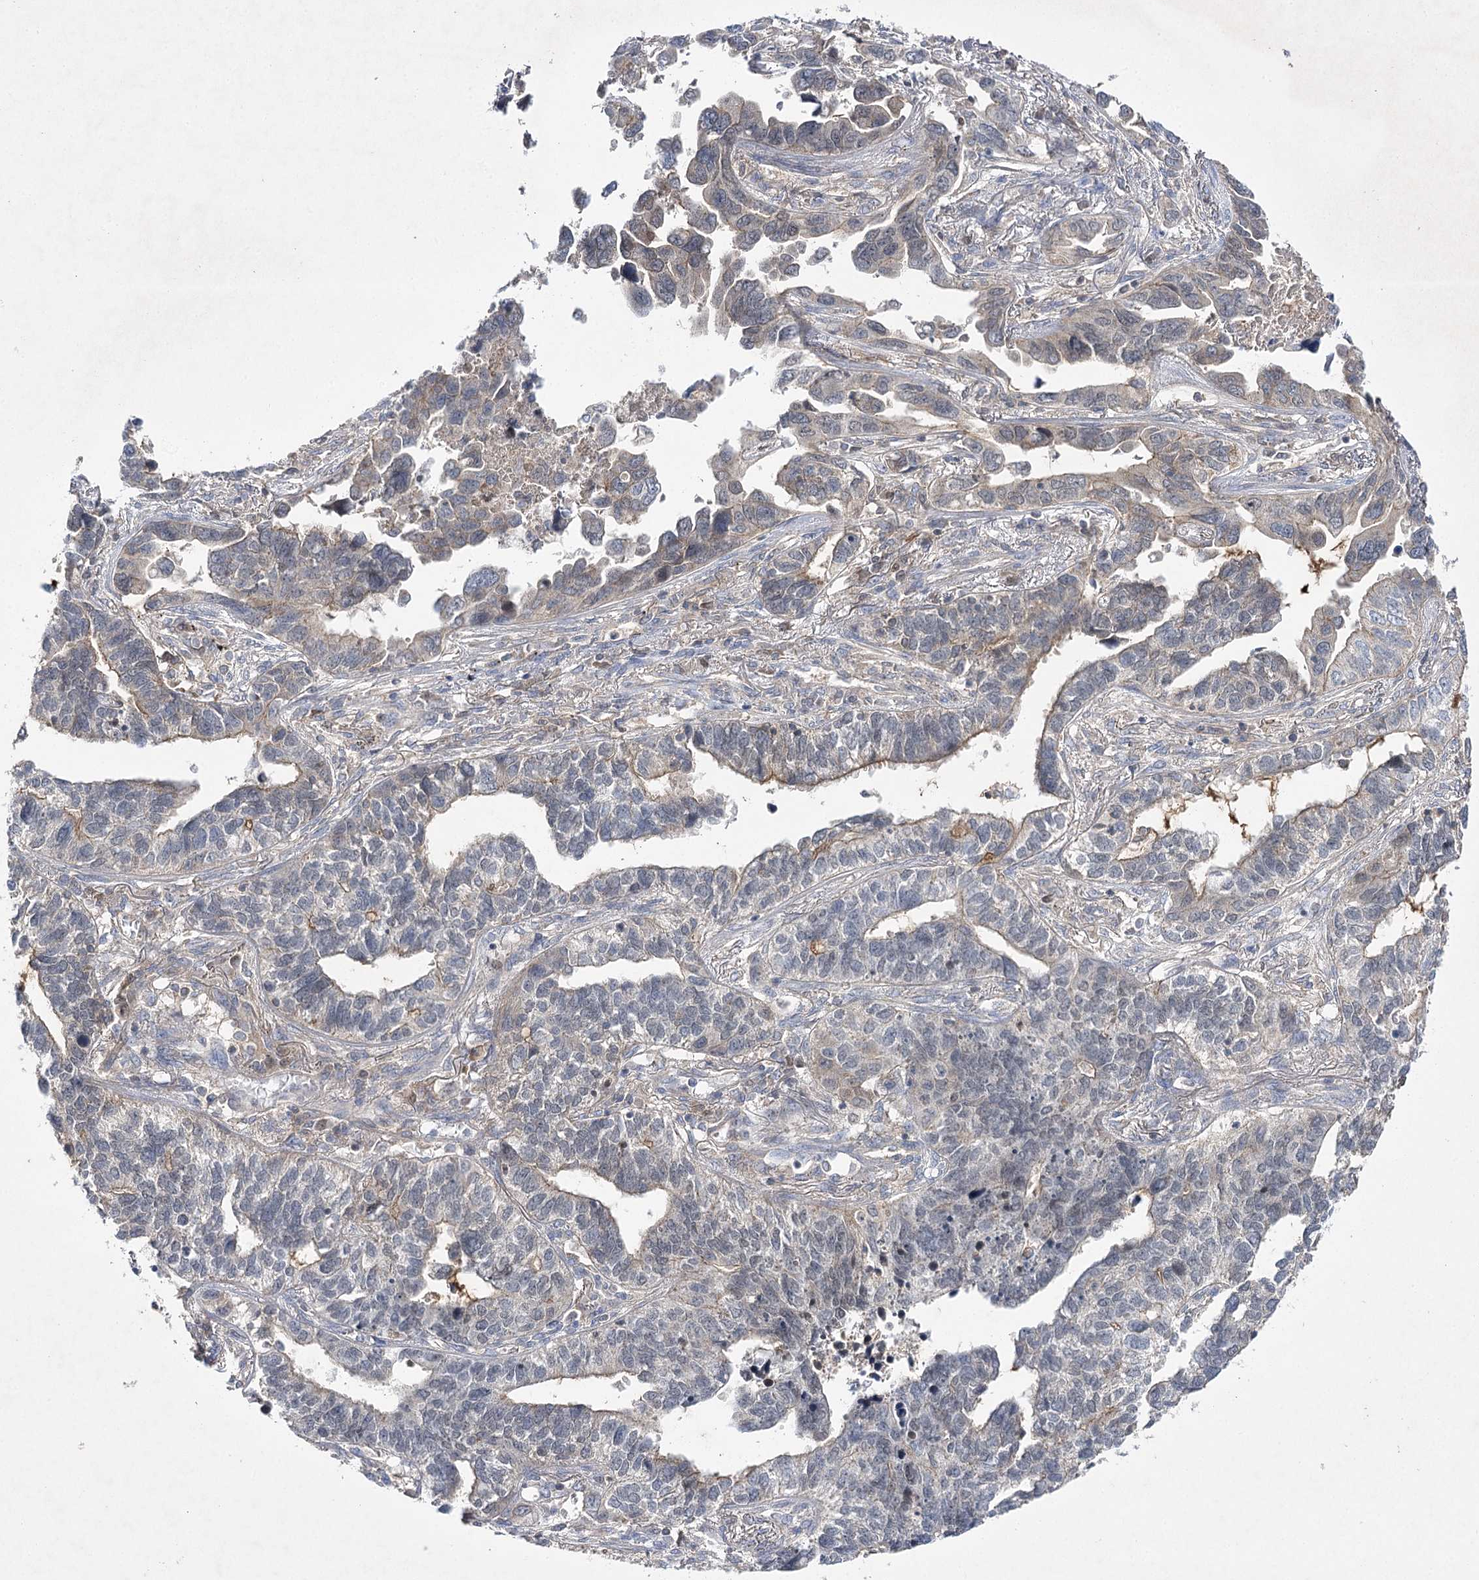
{"staining": {"intensity": "weak", "quantity": "<25%", "location": "cytoplasmic/membranous"}, "tissue": "lung cancer", "cell_type": "Tumor cells", "image_type": "cancer", "snomed": [{"axis": "morphology", "description": "Adenocarcinoma, NOS"}, {"axis": "topography", "description": "Lung"}], "caption": "High power microscopy histopathology image of an immunohistochemistry micrograph of lung cancer, revealing no significant staining in tumor cells. The staining was performed using DAB (3,3'-diaminobenzidine) to visualize the protein expression in brown, while the nuclei were stained in blue with hematoxylin (Magnification: 20x).", "gene": "BCR", "patient": {"sex": "male", "age": 67}}